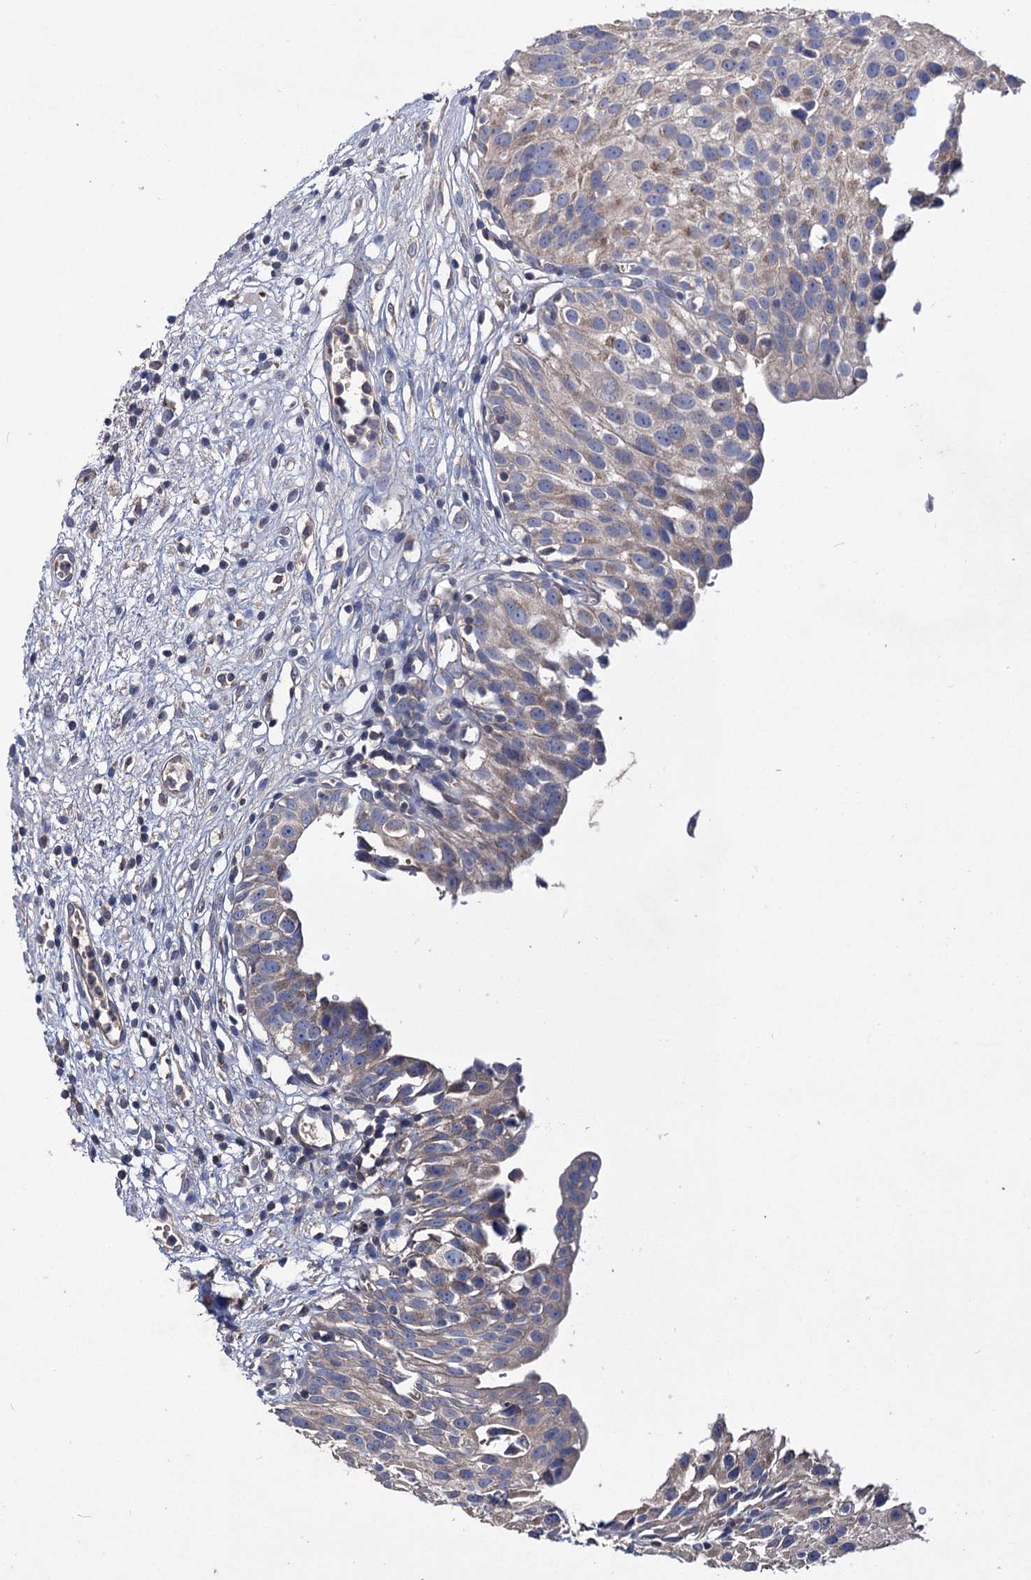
{"staining": {"intensity": "weak", "quantity": "<25%", "location": "cytoplasmic/membranous"}, "tissue": "urinary bladder", "cell_type": "Urothelial cells", "image_type": "normal", "snomed": [{"axis": "morphology", "description": "Normal tissue, NOS"}, {"axis": "topography", "description": "Urinary bladder"}], "caption": "This is an immunohistochemistry (IHC) micrograph of benign urinary bladder. There is no positivity in urothelial cells.", "gene": "CLPB", "patient": {"sex": "male", "age": 51}}